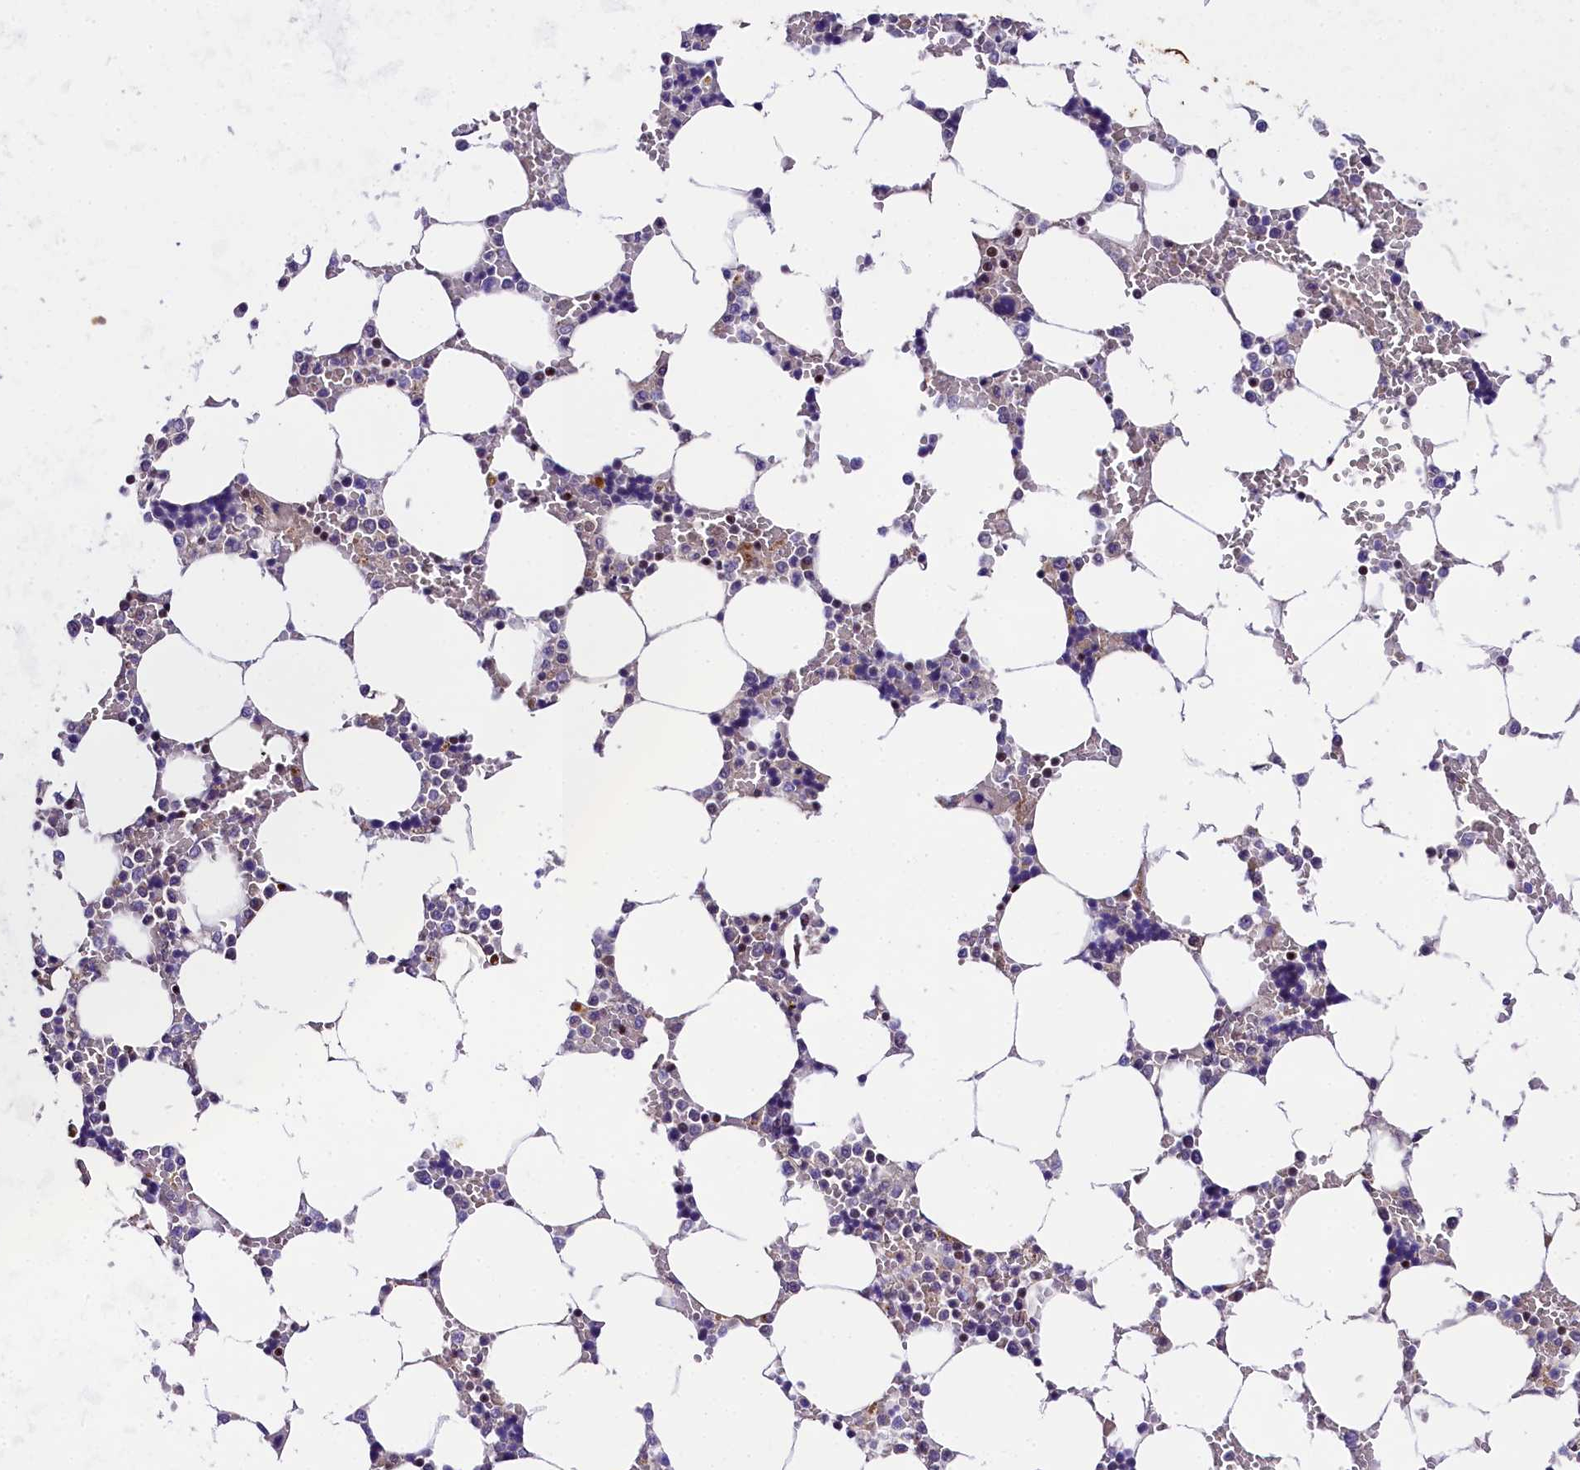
{"staining": {"intensity": "moderate", "quantity": "<25%", "location": "cytoplasmic/membranous,nuclear"}, "tissue": "bone marrow", "cell_type": "Hematopoietic cells", "image_type": "normal", "snomed": [{"axis": "morphology", "description": "Normal tissue, NOS"}, {"axis": "topography", "description": "Bone marrow"}], "caption": "Immunohistochemical staining of benign bone marrow demonstrates <25% levels of moderate cytoplasmic/membranous,nuclear protein staining in about <25% of hematopoietic cells. (DAB (3,3'-diaminobenzidine) IHC with brightfield microscopy, high magnification).", "gene": "SP4", "patient": {"sex": "male", "age": 64}}